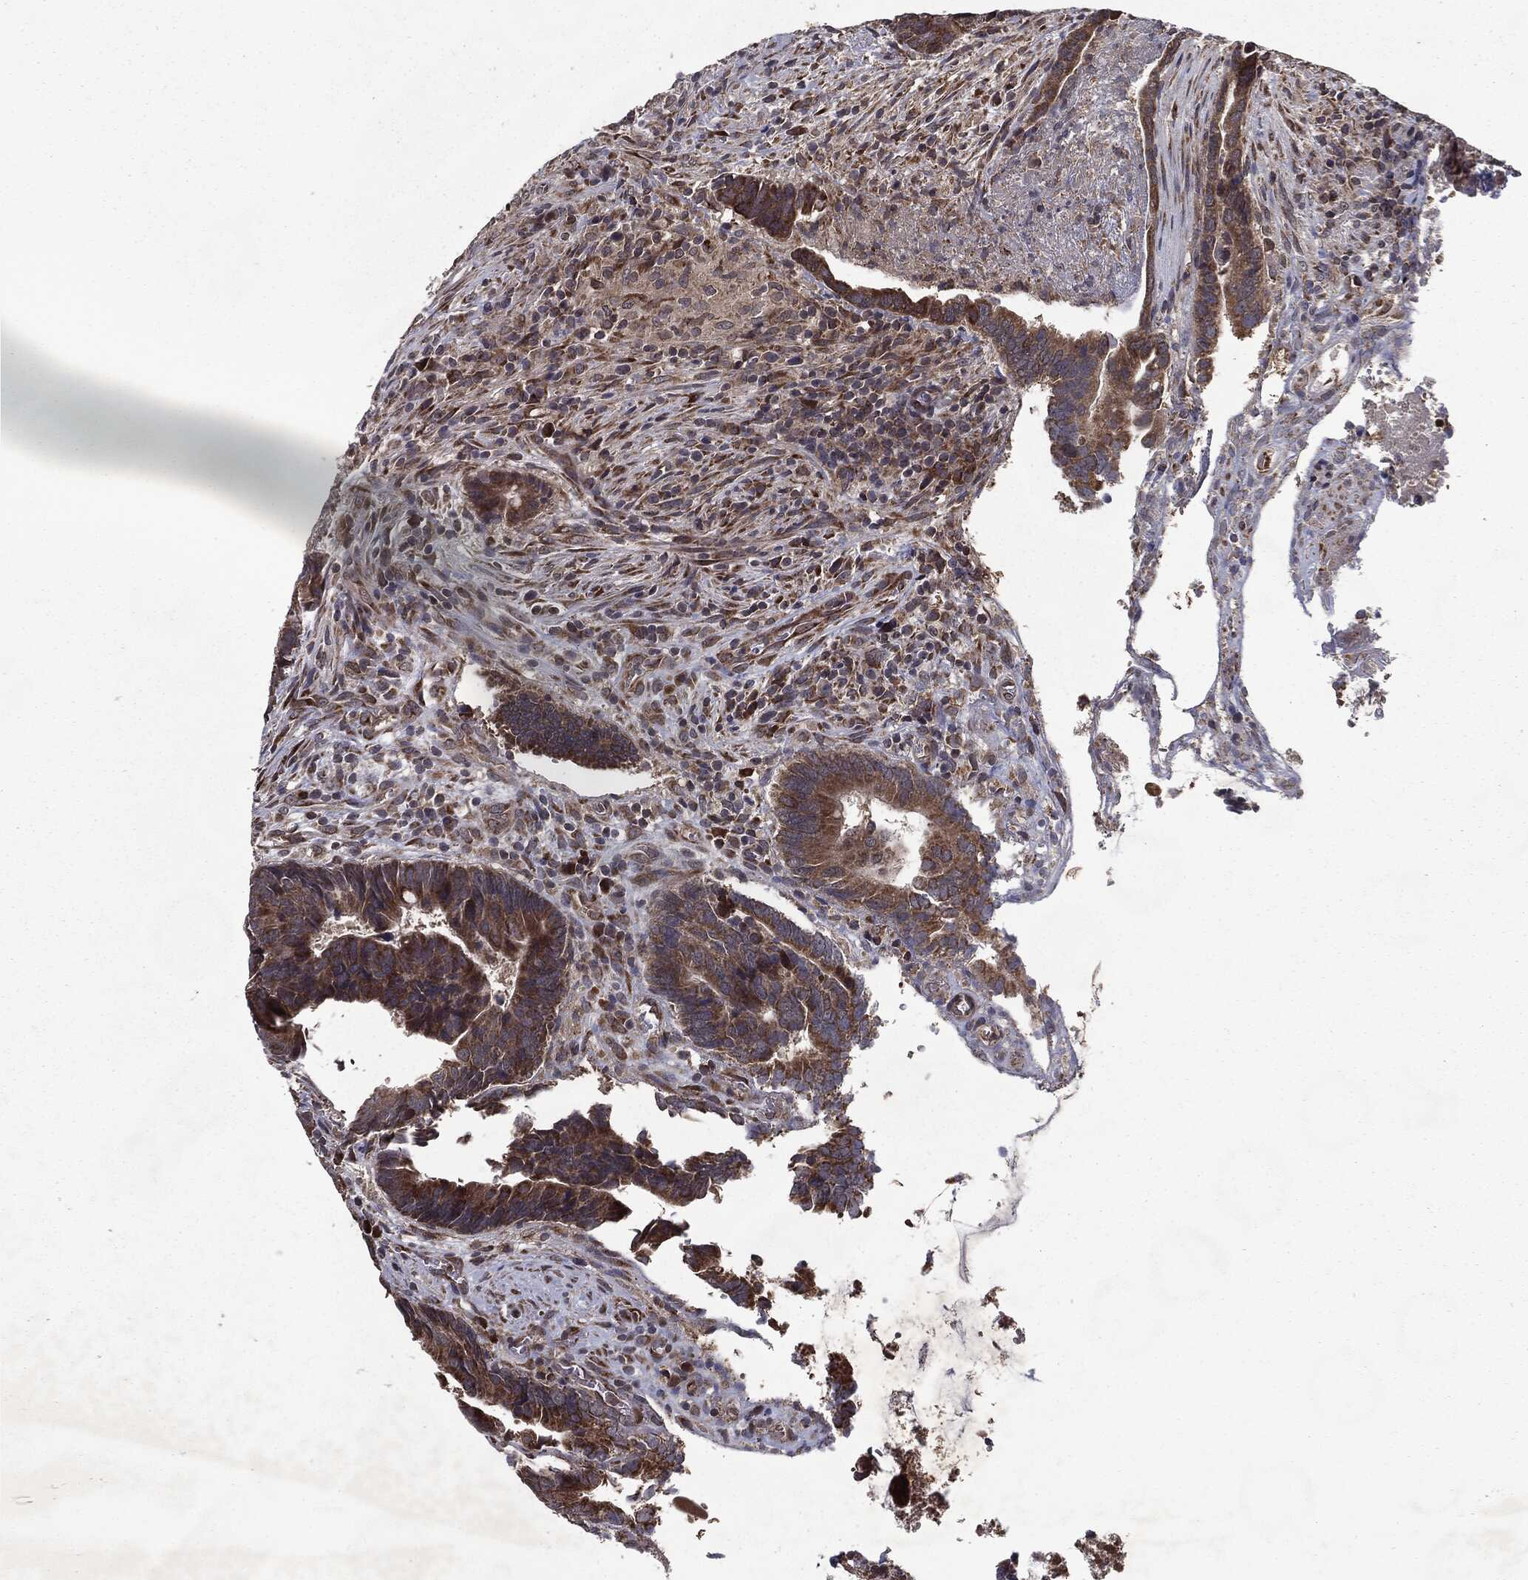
{"staining": {"intensity": "moderate", "quantity": ">75%", "location": "cytoplasmic/membranous"}, "tissue": "colorectal cancer", "cell_type": "Tumor cells", "image_type": "cancer", "snomed": [{"axis": "morphology", "description": "Adenocarcinoma, NOS"}, {"axis": "topography", "description": "Colon"}], "caption": "Brown immunohistochemical staining in colorectal cancer (adenocarcinoma) displays moderate cytoplasmic/membranous positivity in approximately >75% of tumor cells. (DAB IHC, brown staining for protein, blue staining for nuclei).", "gene": "HDAC5", "patient": {"sex": "male", "age": 75}}